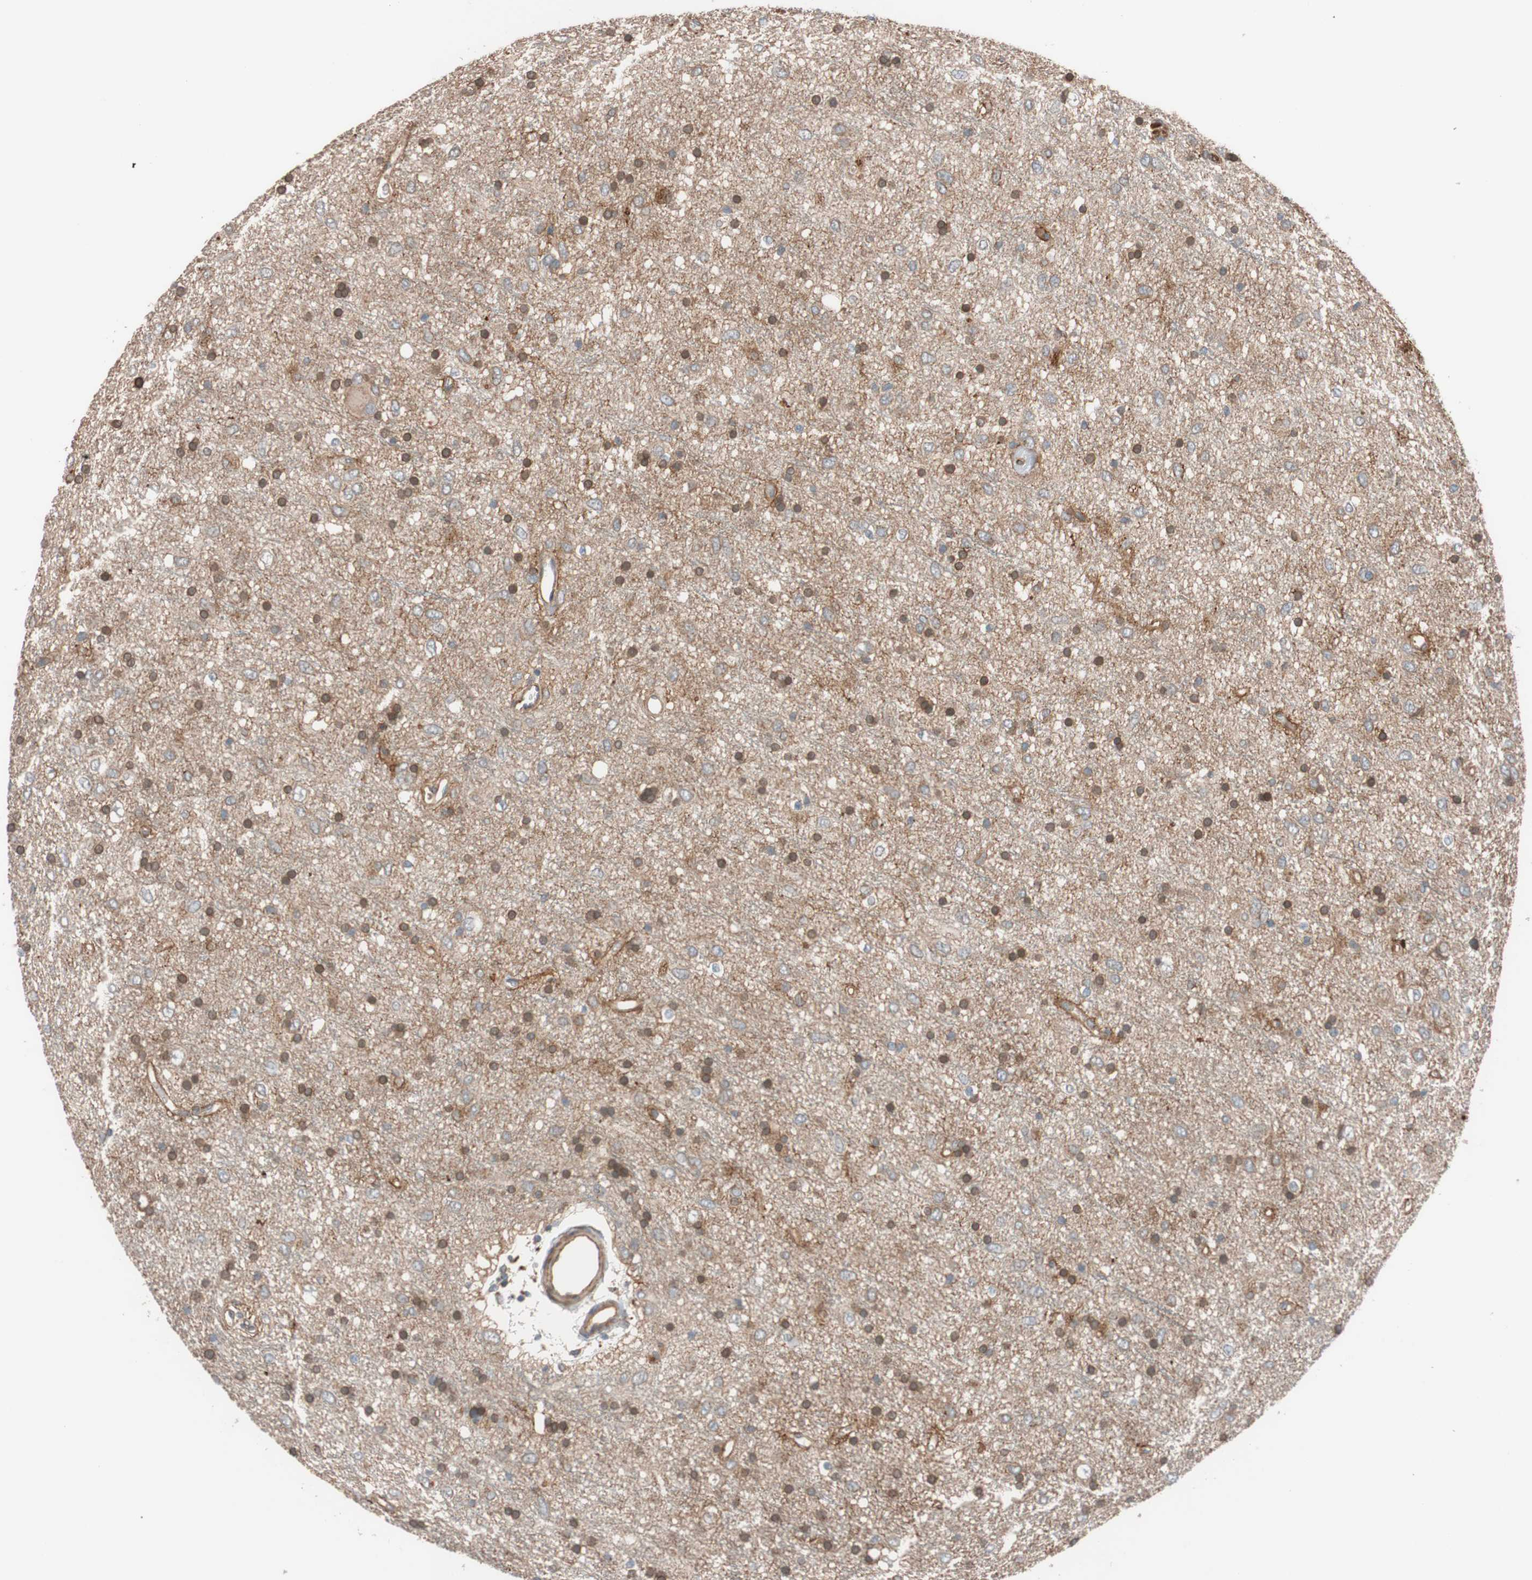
{"staining": {"intensity": "moderate", "quantity": ">75%", "location": "cytoplasmic/membranous"}, "tissue": "glioma", "cell_type": "Tumor cells", "image_type": "cancer", "snomed": [{"axis": "morphology", "description": "Glioma, malignant, Low grade"}, {"axis": "topography", "description": "Brain"}], "caption": "High-power microscopy captured an IHC photomicrograph of low-grade glioma (malignant), revealing moderate cytoplasmic/membranous staining in about >75% of tumor cells.", "gene": "SDC4", "patient": {"sex": "male", "age": 77}}